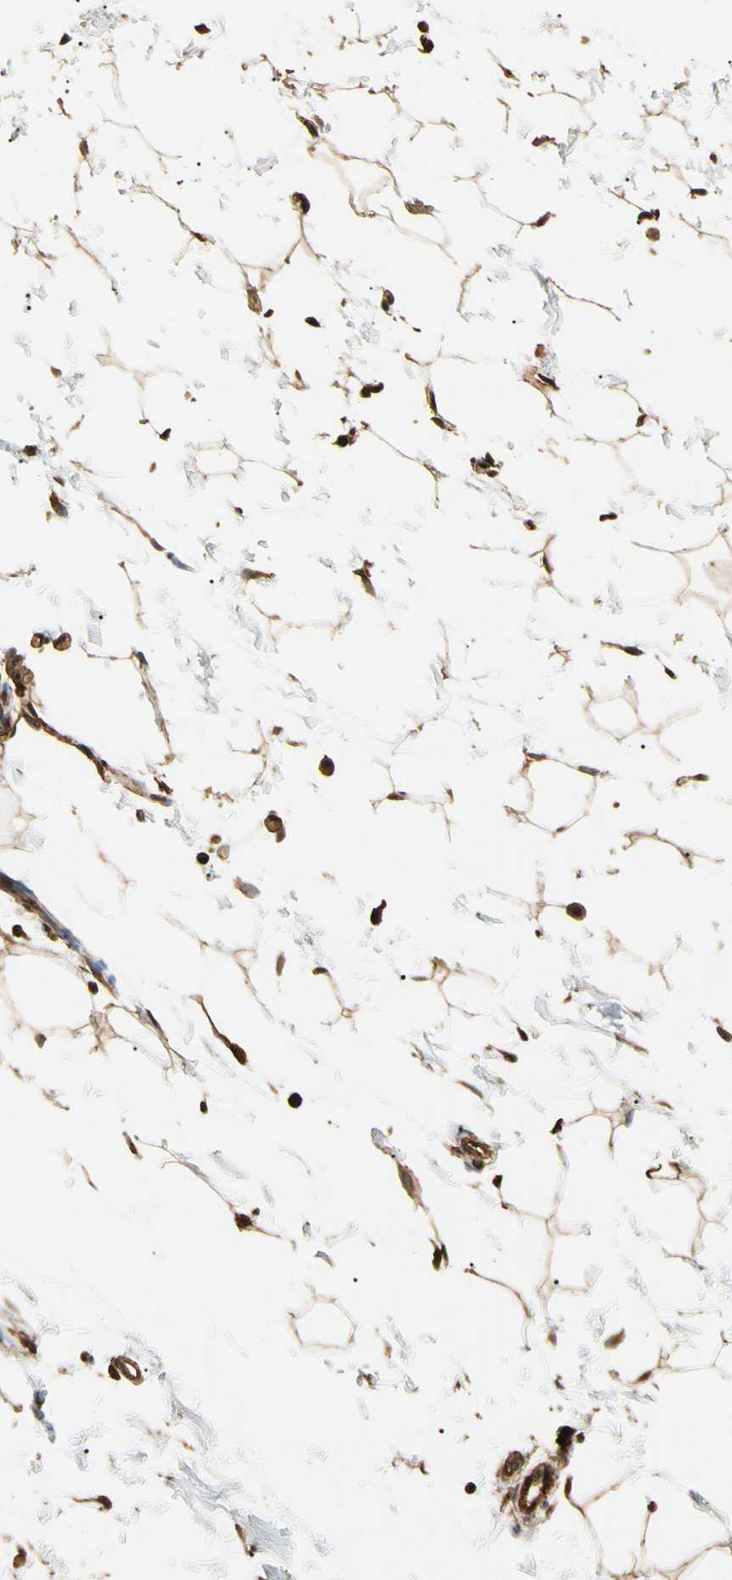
{"staining": {"intensity": "moderate", "quantity": ">75%", "location": "cytoplasmic/membranous,nuclear"}, "tissue": "adipose tissue", "cell_type": "Adipocytes", "image_type": "normal", "snomed": [{"axis": "morphology", "description": "Normal tissue, NOS"}, {"axis": "topography", "description": "Breast"}], "caption": "Immunohistochemistry (IHC) image of normal adipose tissue: human adipose tissue stained using immunohistochemistry (IHC) displays medium levels of moderate protein expression localized specifically in the cytoplasmic/membranous,nuclear of adipocytes, appearing as a cytoplasmic/membranous,nuclear brown color.", "gene": "YWHAE", "patient": {"sex": "female", "age": 45}}